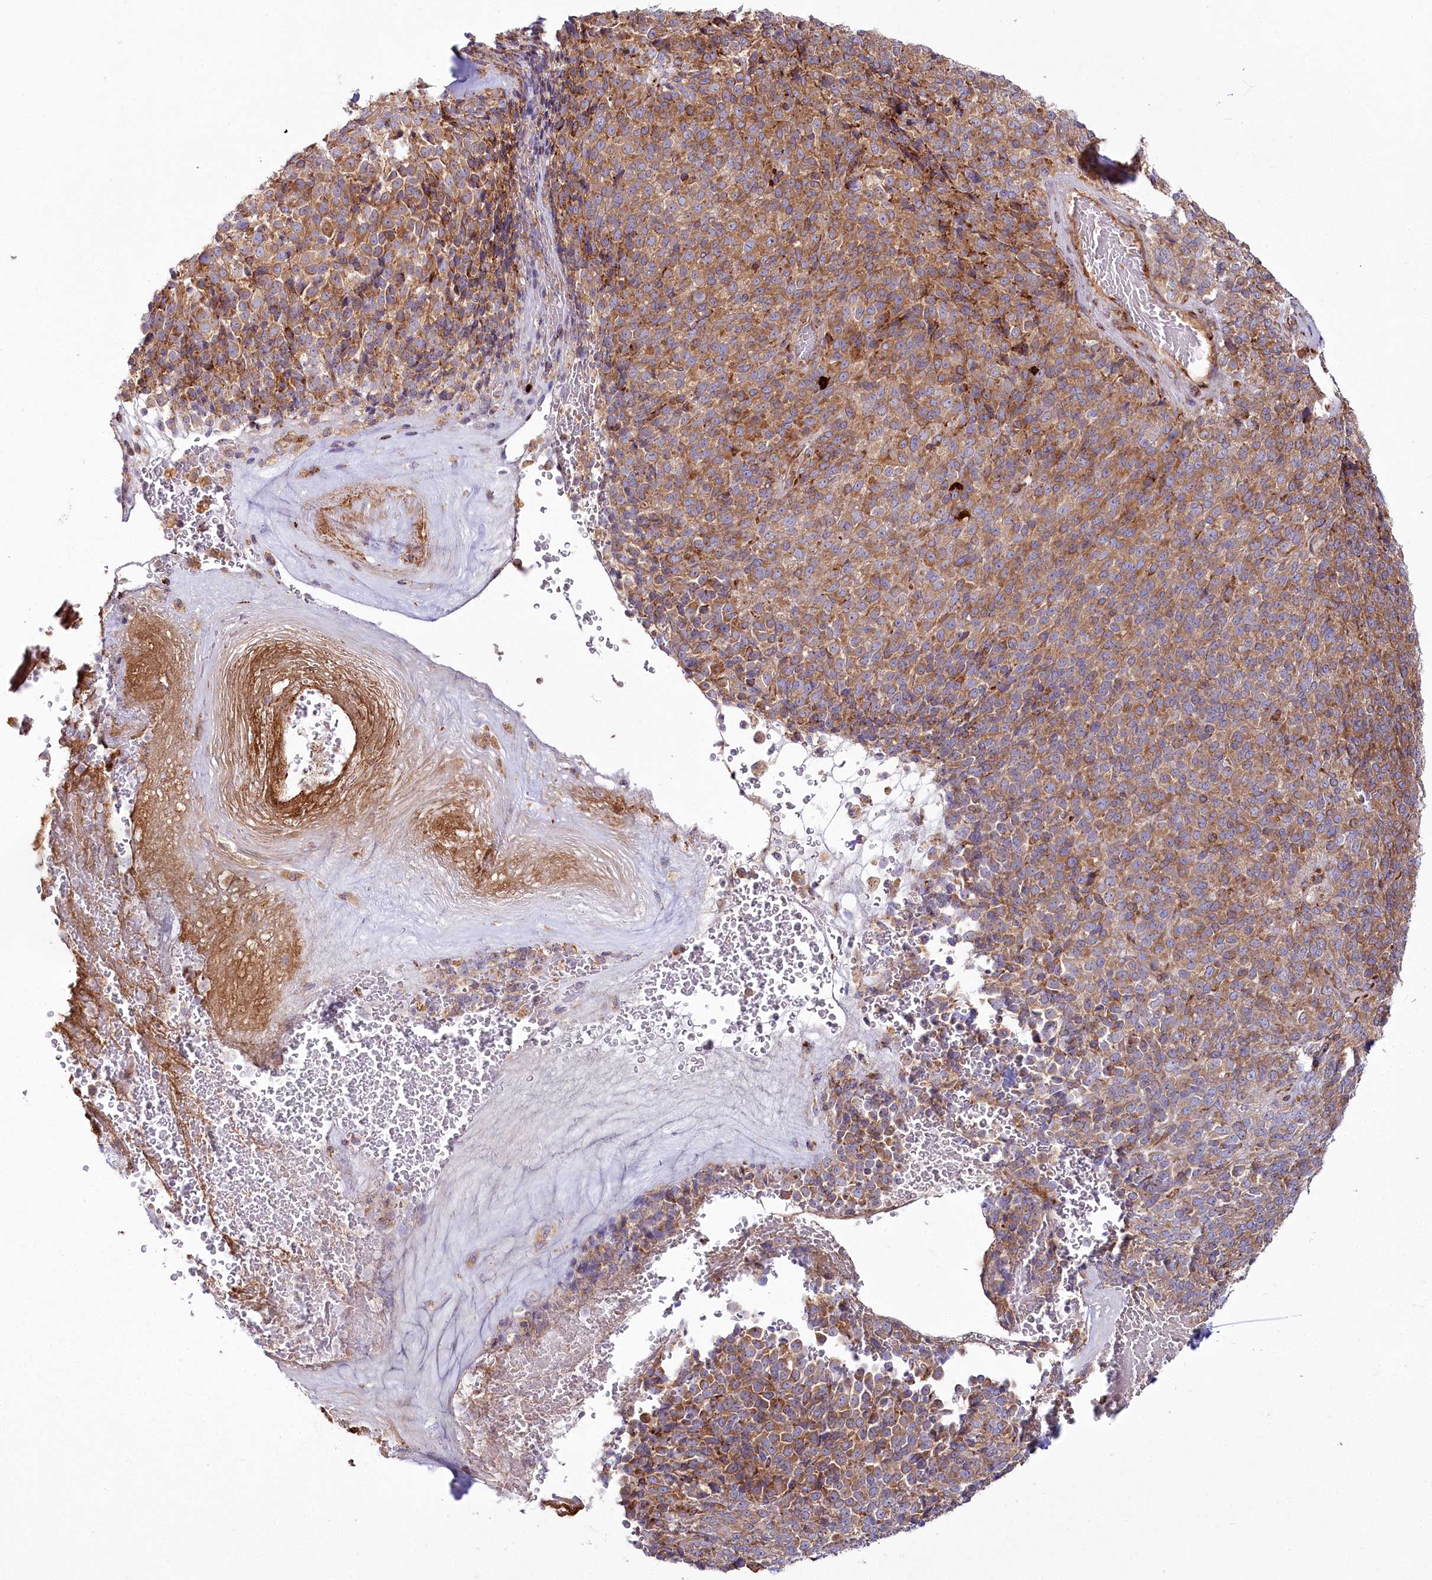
{"staining": {"intensity": "moderate", "quantity": ">75%", "location": "cytoplasmic/membranous"}, "tissue": "melanoma", "cell_type": "Tumor cells", "image_type": "cancer", "snomed": [{"axis": "morphology", "description": "Malignant melanoma, Metastatic site"}, {"axis": "topography", "description": "Brain"}], "caption": "Protein expression by IHC displays moderate cytoplasmic/membranous positivity in approximately >75% of tumor cells in malignant melanoma (metastatic site).", "gene": "POGLUT1", "patient": {"sex": "female", "age": 56}}